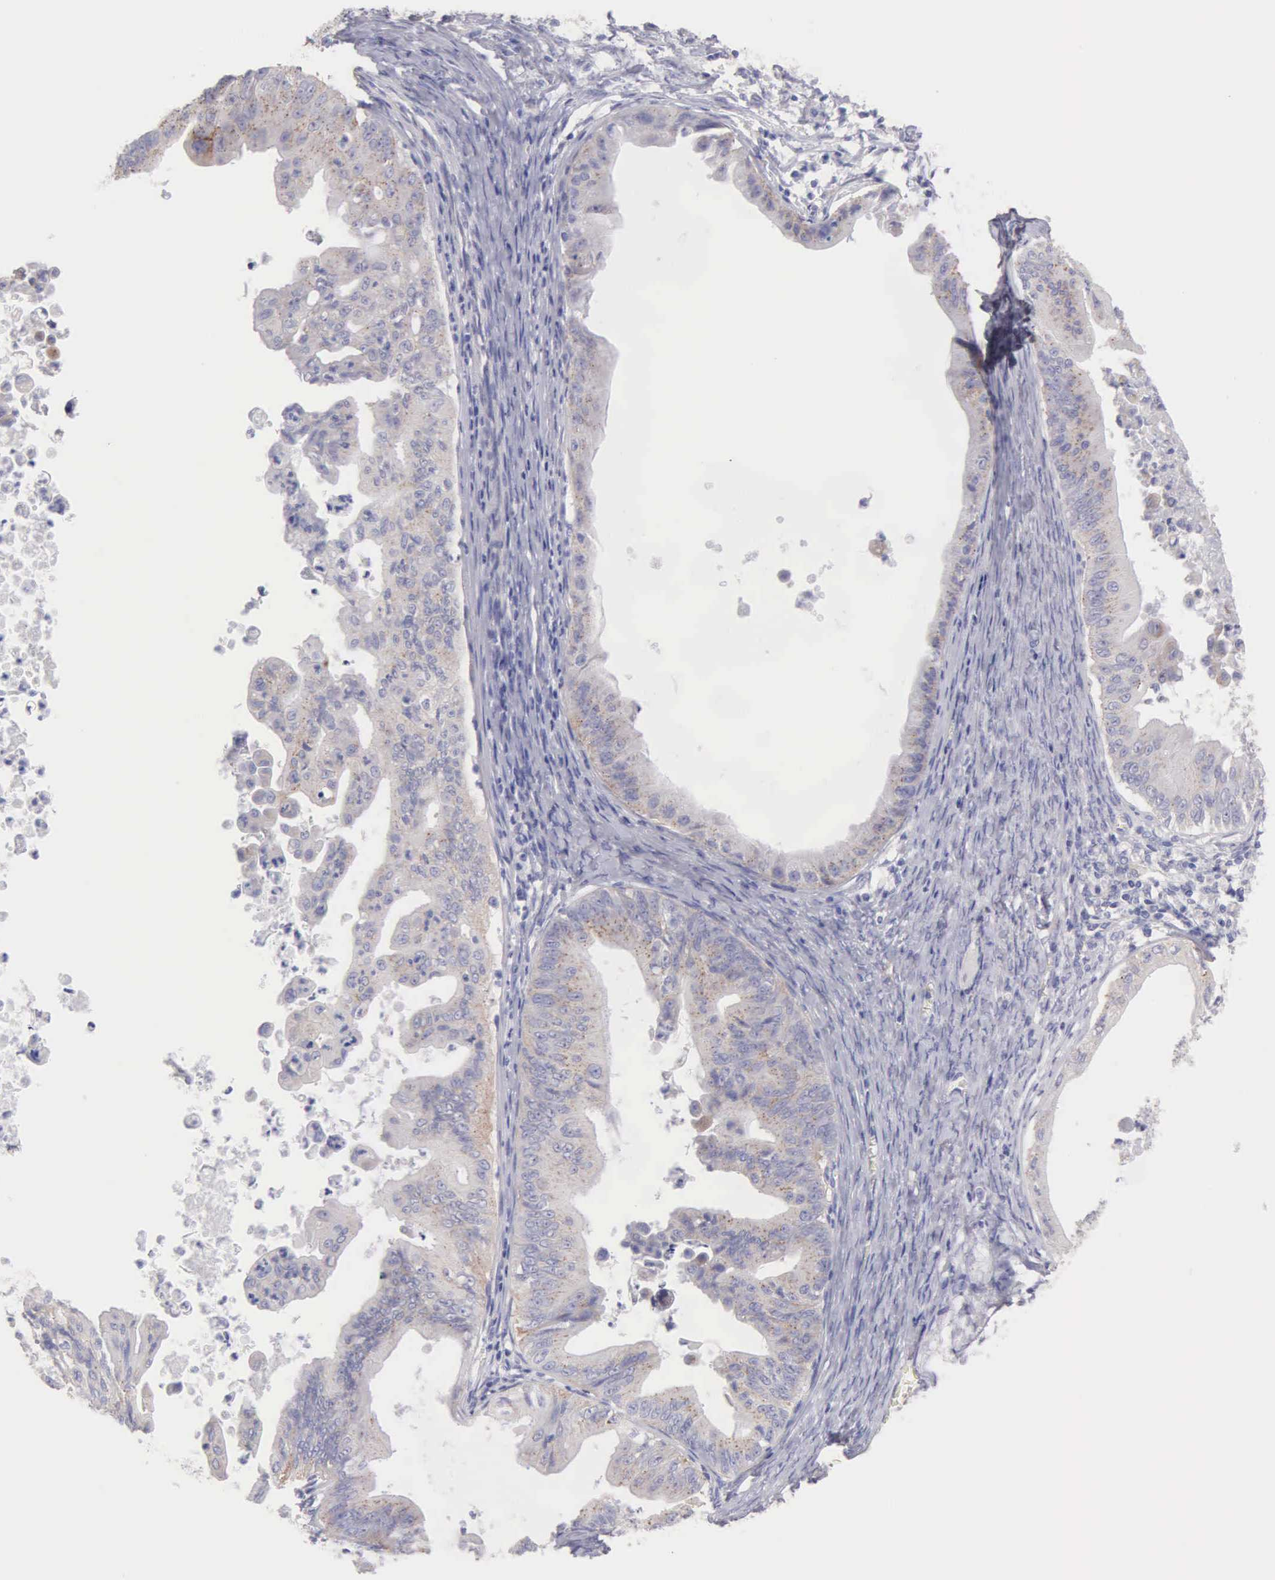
{"staining": {"intensity": "weak", "quantity": "25%-75%", "location": "cytoplasmic/membranous"}, "tissue": "ovarian cancer", "cell_type": "Tumor cells", "image_type": "cancer", "snomed": [{"axis": "morphology", "description": "Cystadenocarcinoma, mucinous, NOS"}, {"axis": "topography", "description": "Ovary"}], "caption": "Immunohistochemical staining of mucinous cystadenocarcinoma (ovarian) reveals low levels of weak cytoplasmic/membranous staining in about 25%-75% of tumor cells. (DAB IHC with brightfield microscopy, high magnification).", "gene": "APP", "patient": {"sex": "female", "age": 37}}